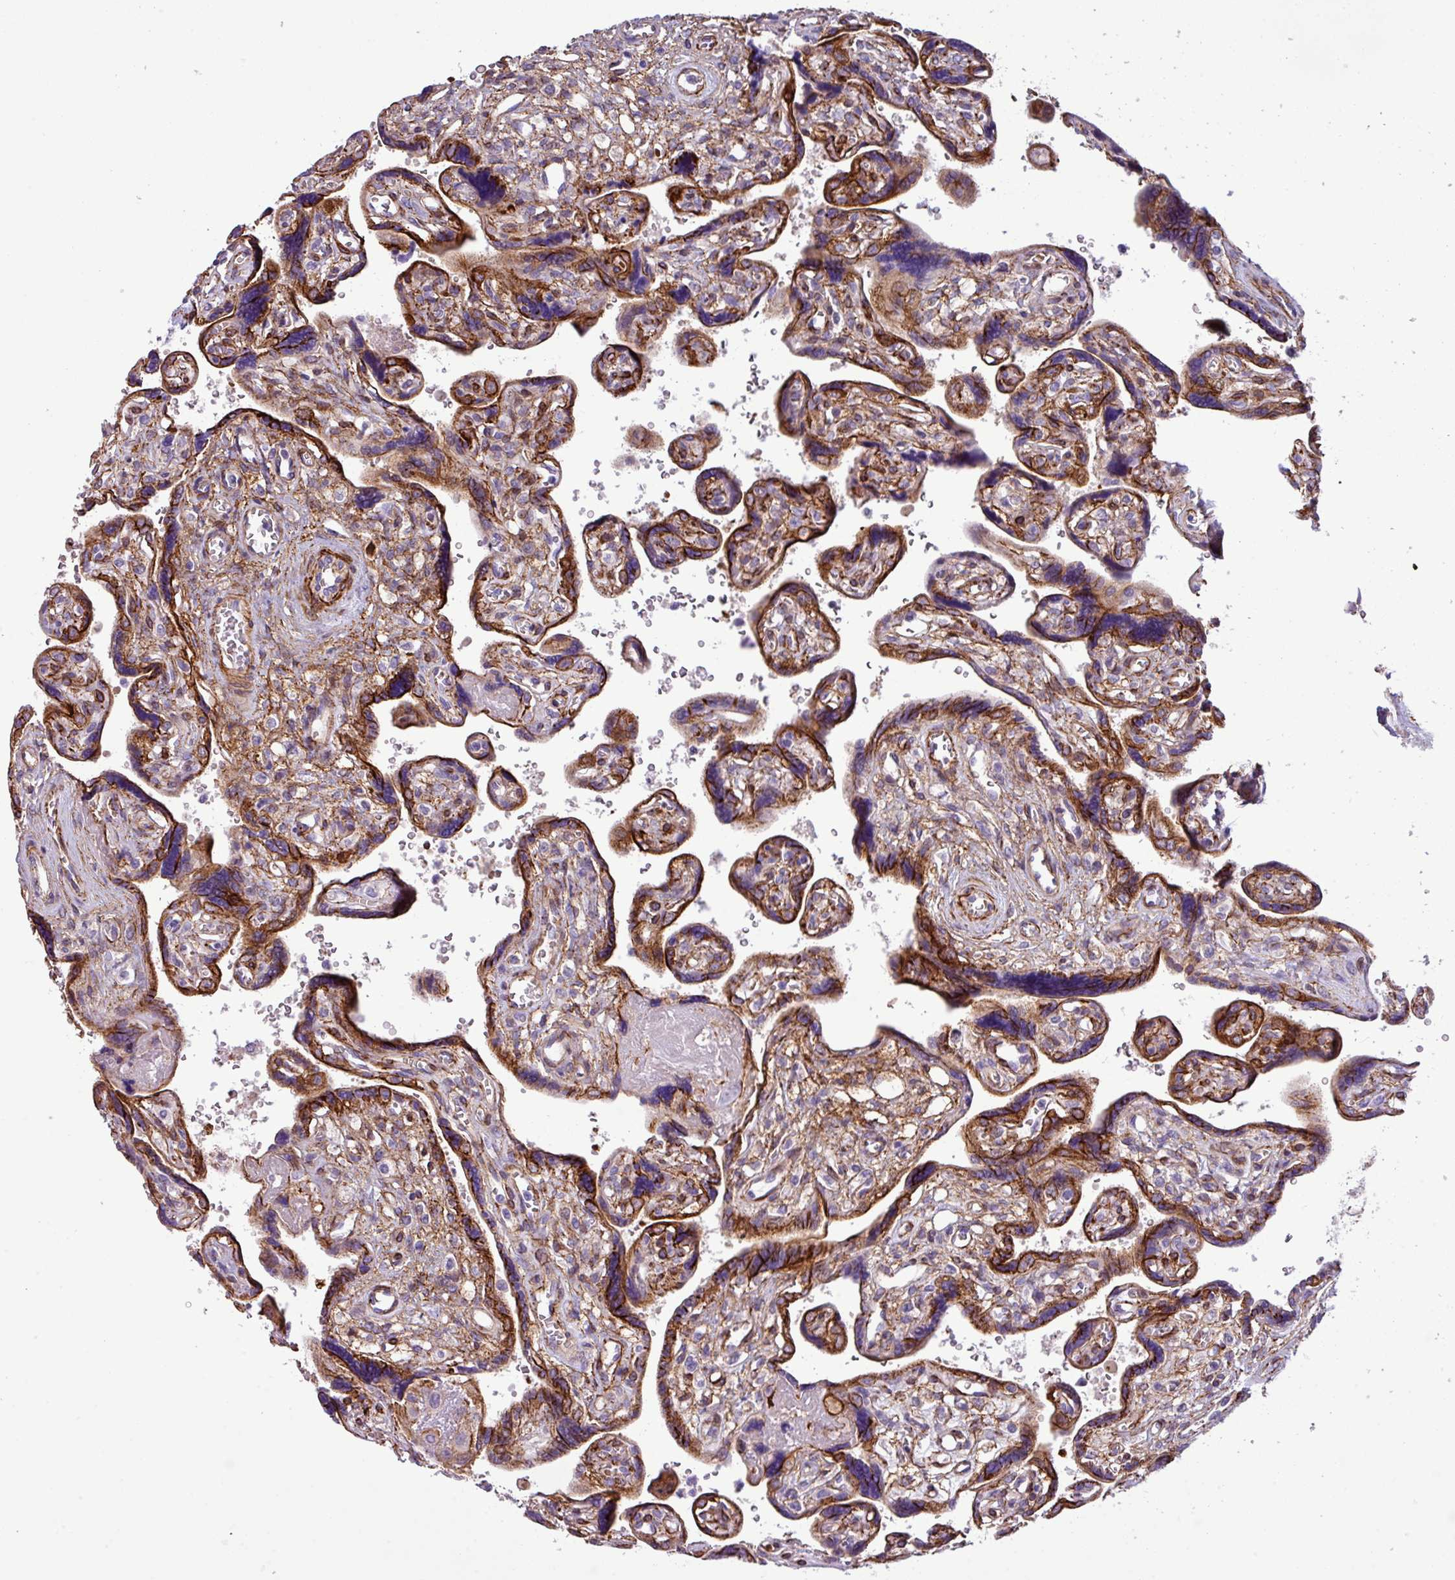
{"staining": {"intensity": "strong", "quantity": "25%-75%", "location": "cytoplasmic/membranous"}, "tissue": "placenta", "cell_type": "Decidual cells", "image_type": "normal", "snomed": [{"axis": "morphology", "description": "Normal tissue, NOS"}, {"axis": "topography", "description": "Placenta"}], "caption": "Benign placenta reveals strong cytoplasmic/membranous positivity in about 25%-75% of decidual cells.", "gene": "PARD6A", "patient": {"sex": "female", "age": 39}}